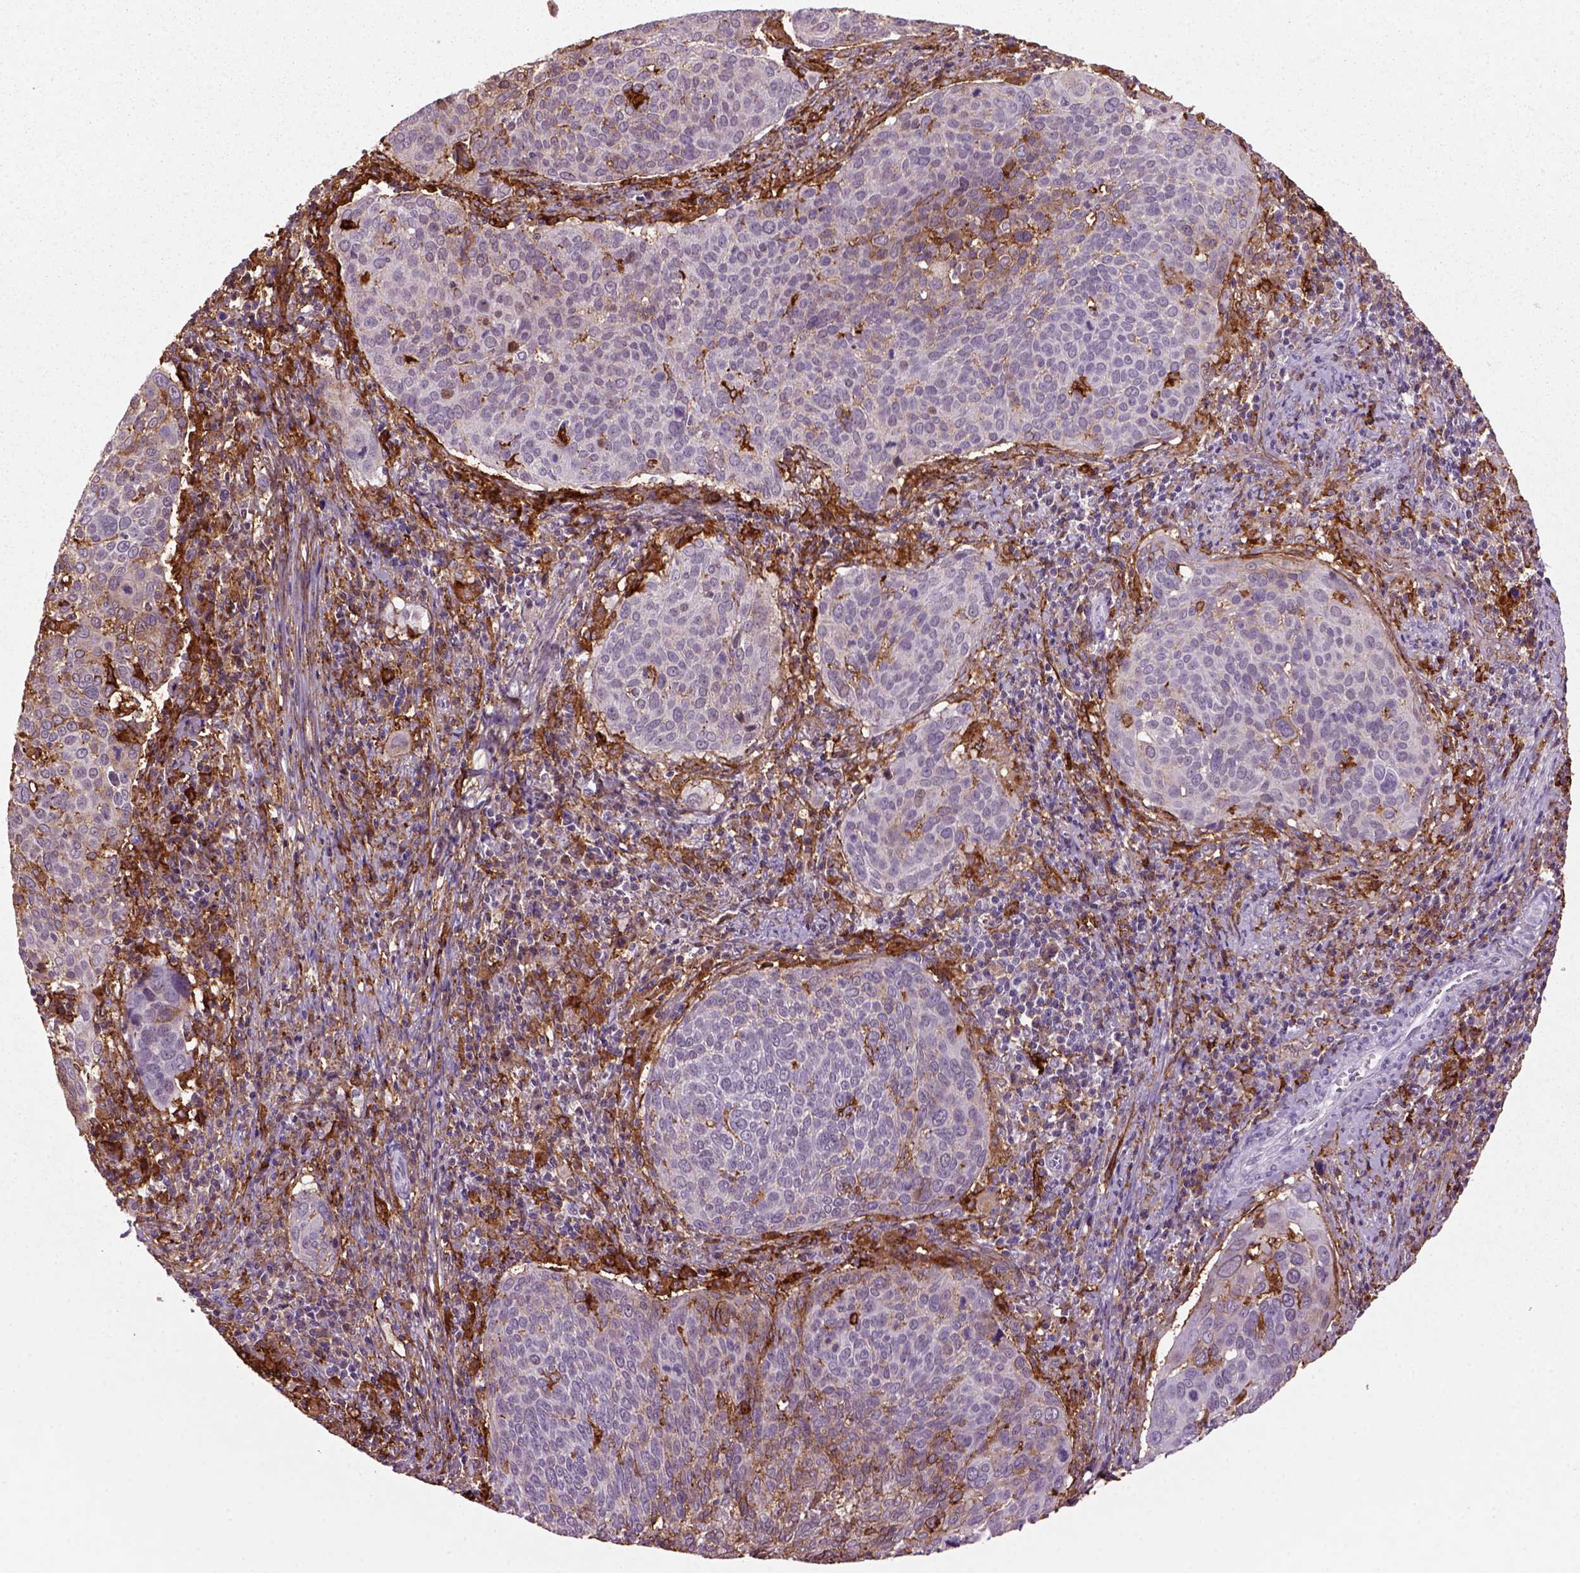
{"staining": {"intensity": "negative", "quantity": "none", "location": "none"}, "tissue": "cervical cancer", "cell_type": "Tumor cells", "image_type": "cancer", "snomed": [{"axis": "morphology", "description": "Squamous cell carcinoma, NOS"}, {"axis": "topography", "description": "Cervix"}], "caption": "IHC photomicrograph of cervical cancer (squamous cell carcinoma) stained for a protein (brown), which displays no staining in tumor cells.", "gene": "MARCKS", "patient": {"sex": "female", "age": 39}}